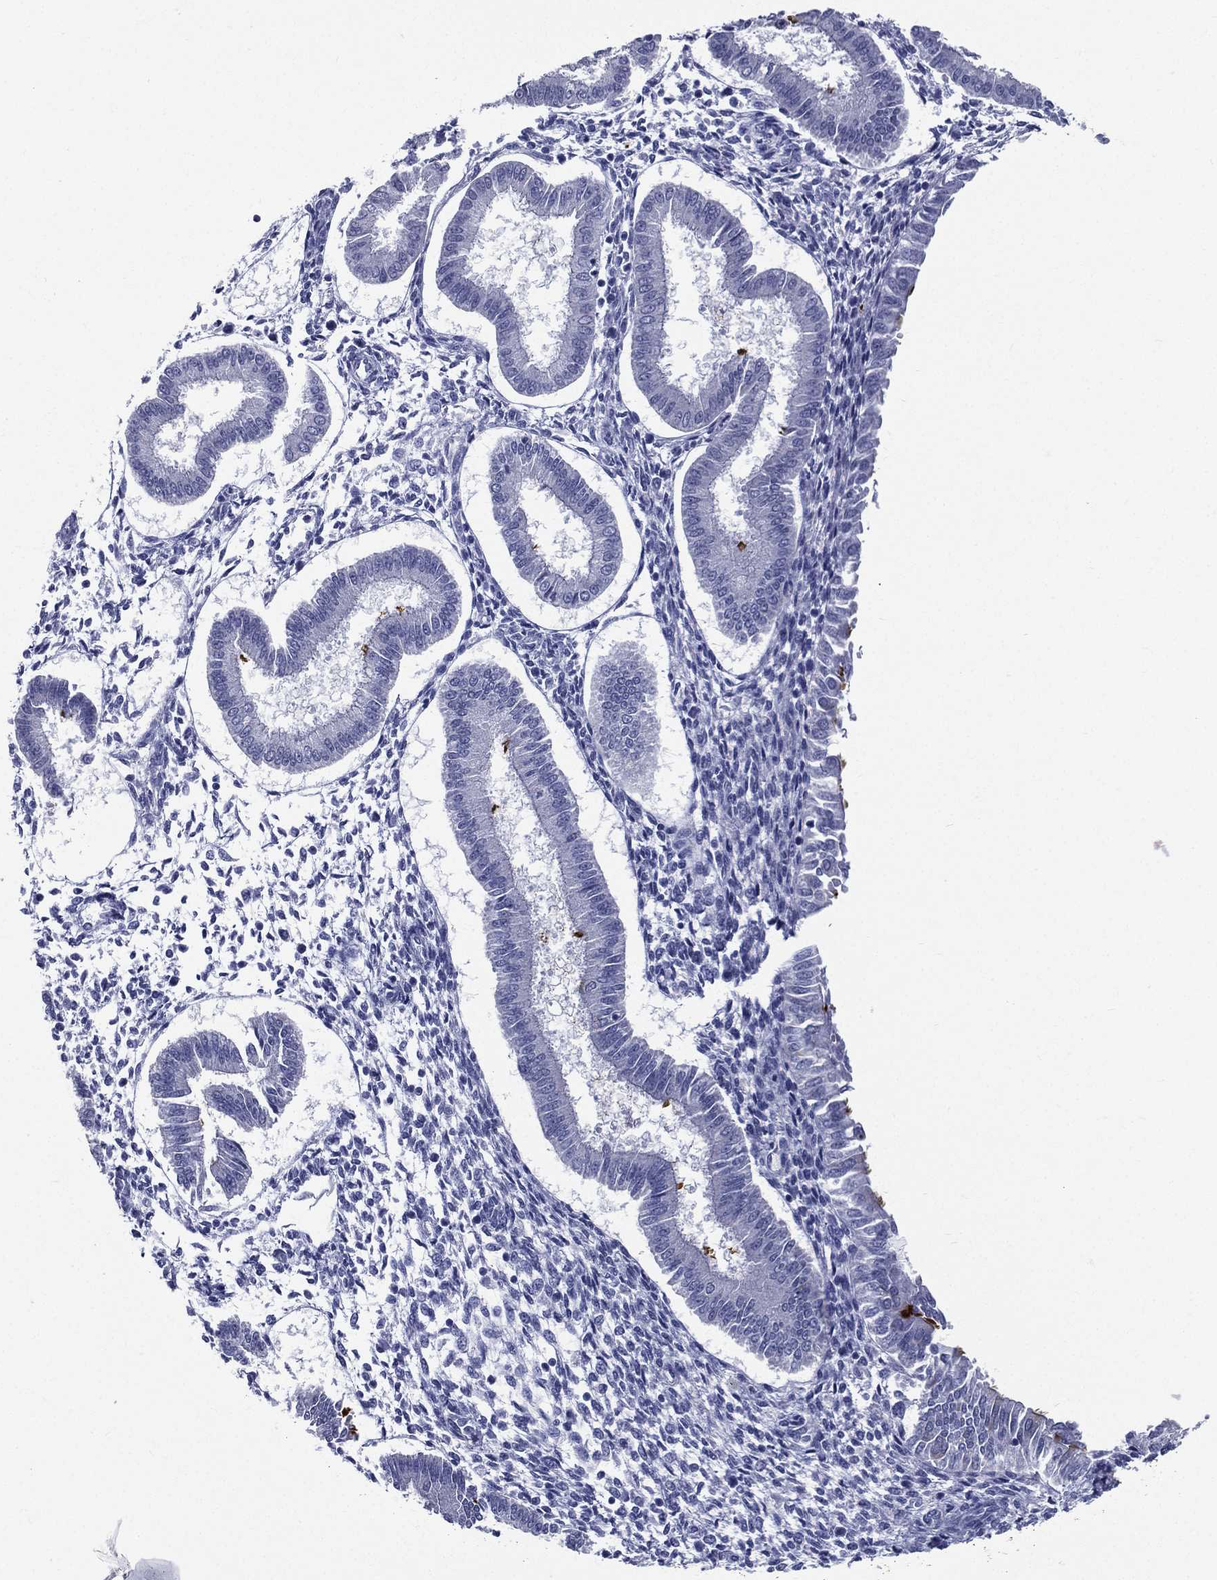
{"staining": {"intensity": "negative", "quantity": "none", "location": "none"}, "tissue": "endometrium", "cell_type": "Cells in endometrial stroma", "image_type": "normal", "snomed": [{"axis": "morphology", "description": "Normal tissue, NOS"}, {"axis": "topography", "description": "Endometrium"}], "caption": "A high-resolution photomicrograph shows IHC staining of unremarkable endometrium, which demonstrates no significant positivity in cells in endometrial stroma. (DAB (3,3'-diaminobenzidine) immunohistochemistry (IHC) visualized using brightfield microscopy, high magnification).", "gene": "RSPH4A", "patient": {"sex": "female", "age": 43}}